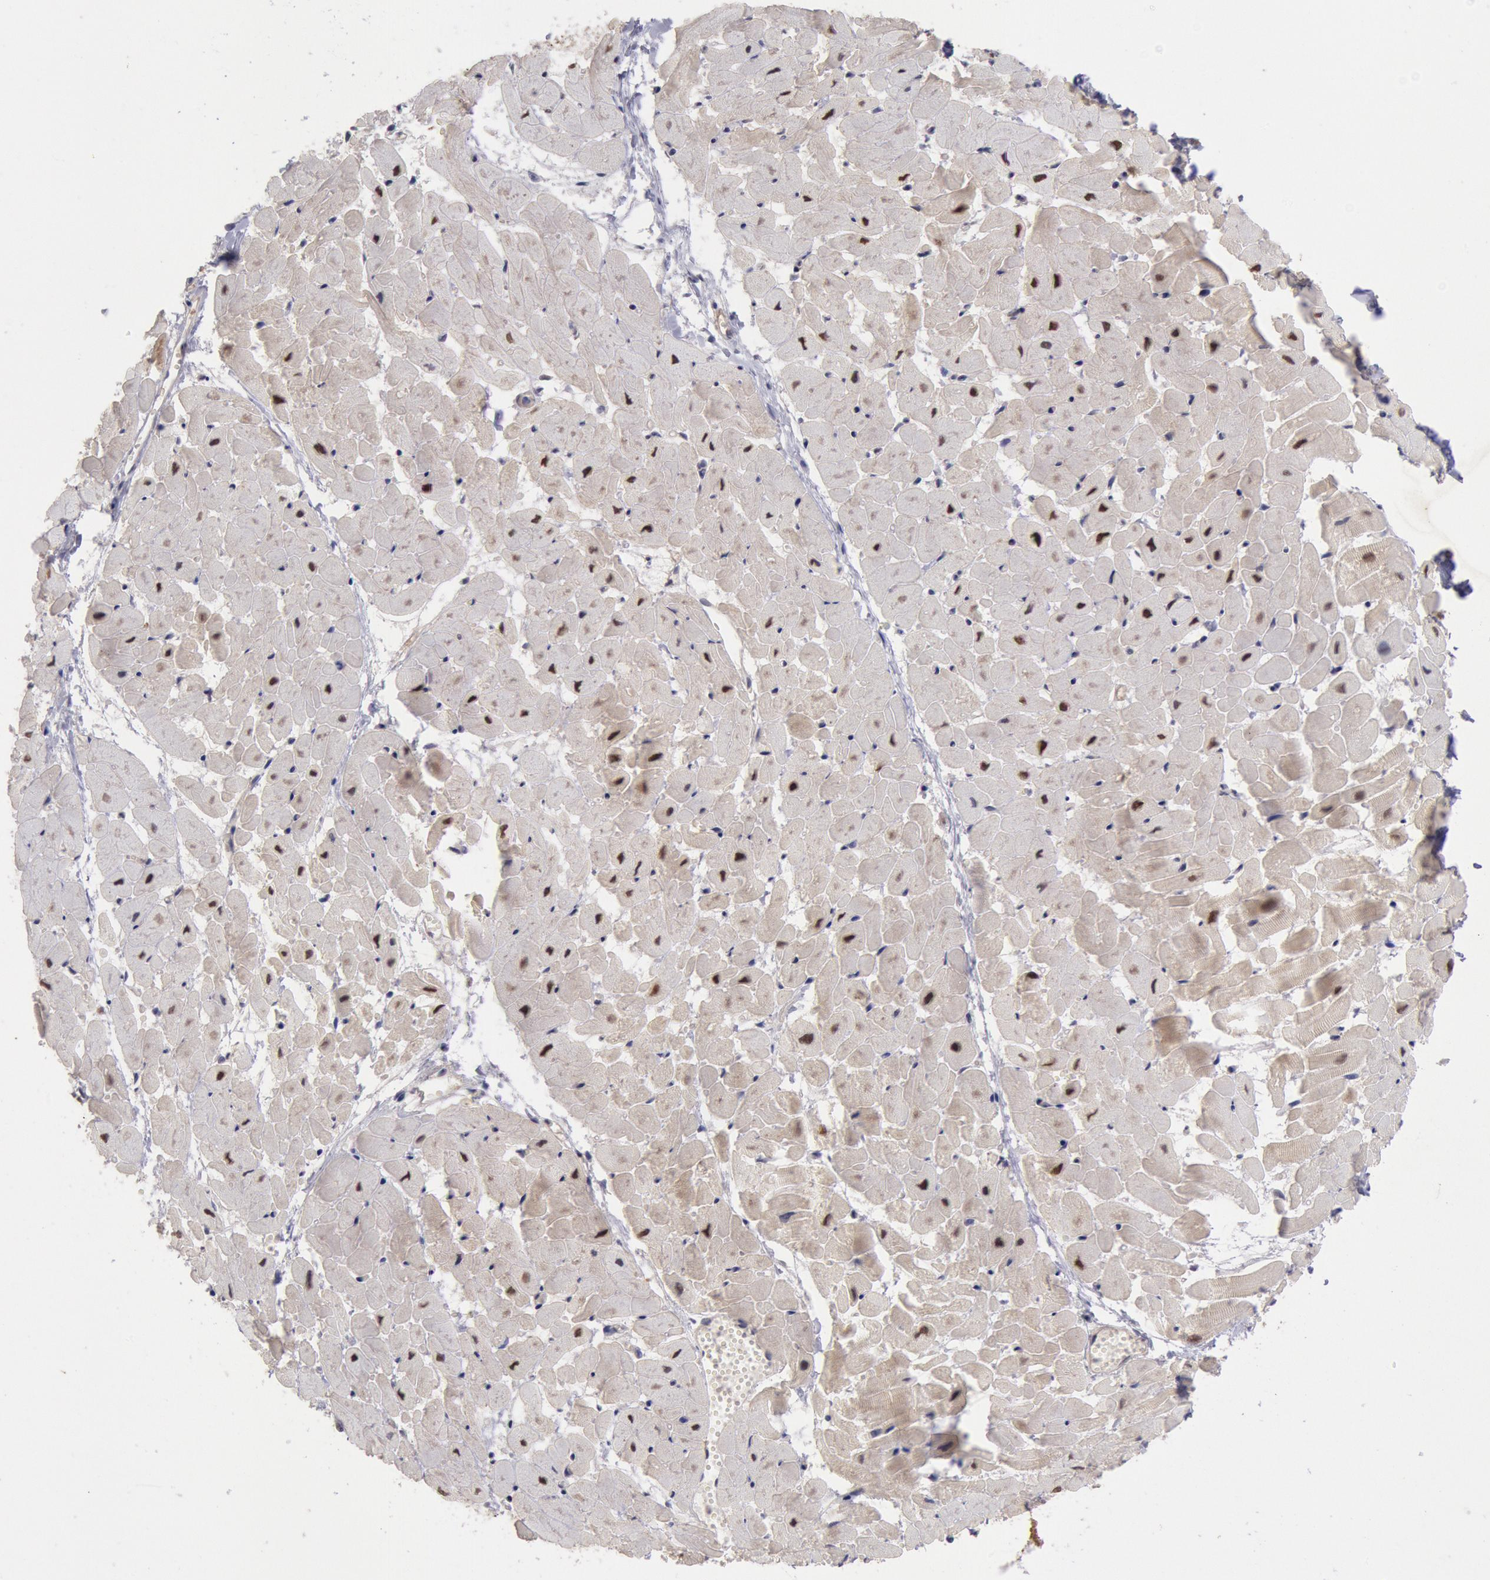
{"staining": {"intensity": "strong", "quantity": ">75%", "location": "nuclear"}, "tissue": "heart muscle", "cell_type": "Cardiomyocytes", "image_type": "normal", "snomed": [{"axis": "morphology", "description": "Normal tissue, NOS"}, {"axis": "topography", "description": "Heart"}], "caption": "Protein analysis of benign heart muscle shows strong nuclear staining in approximately >75% of cardiomyocytes. Using DAB (brown) and hematoxylin (blue) stains, captured at high magnification using brightfield microscopy.", "gene": "CDKN2B", "patient": {"sex": "female", "age": 19}}